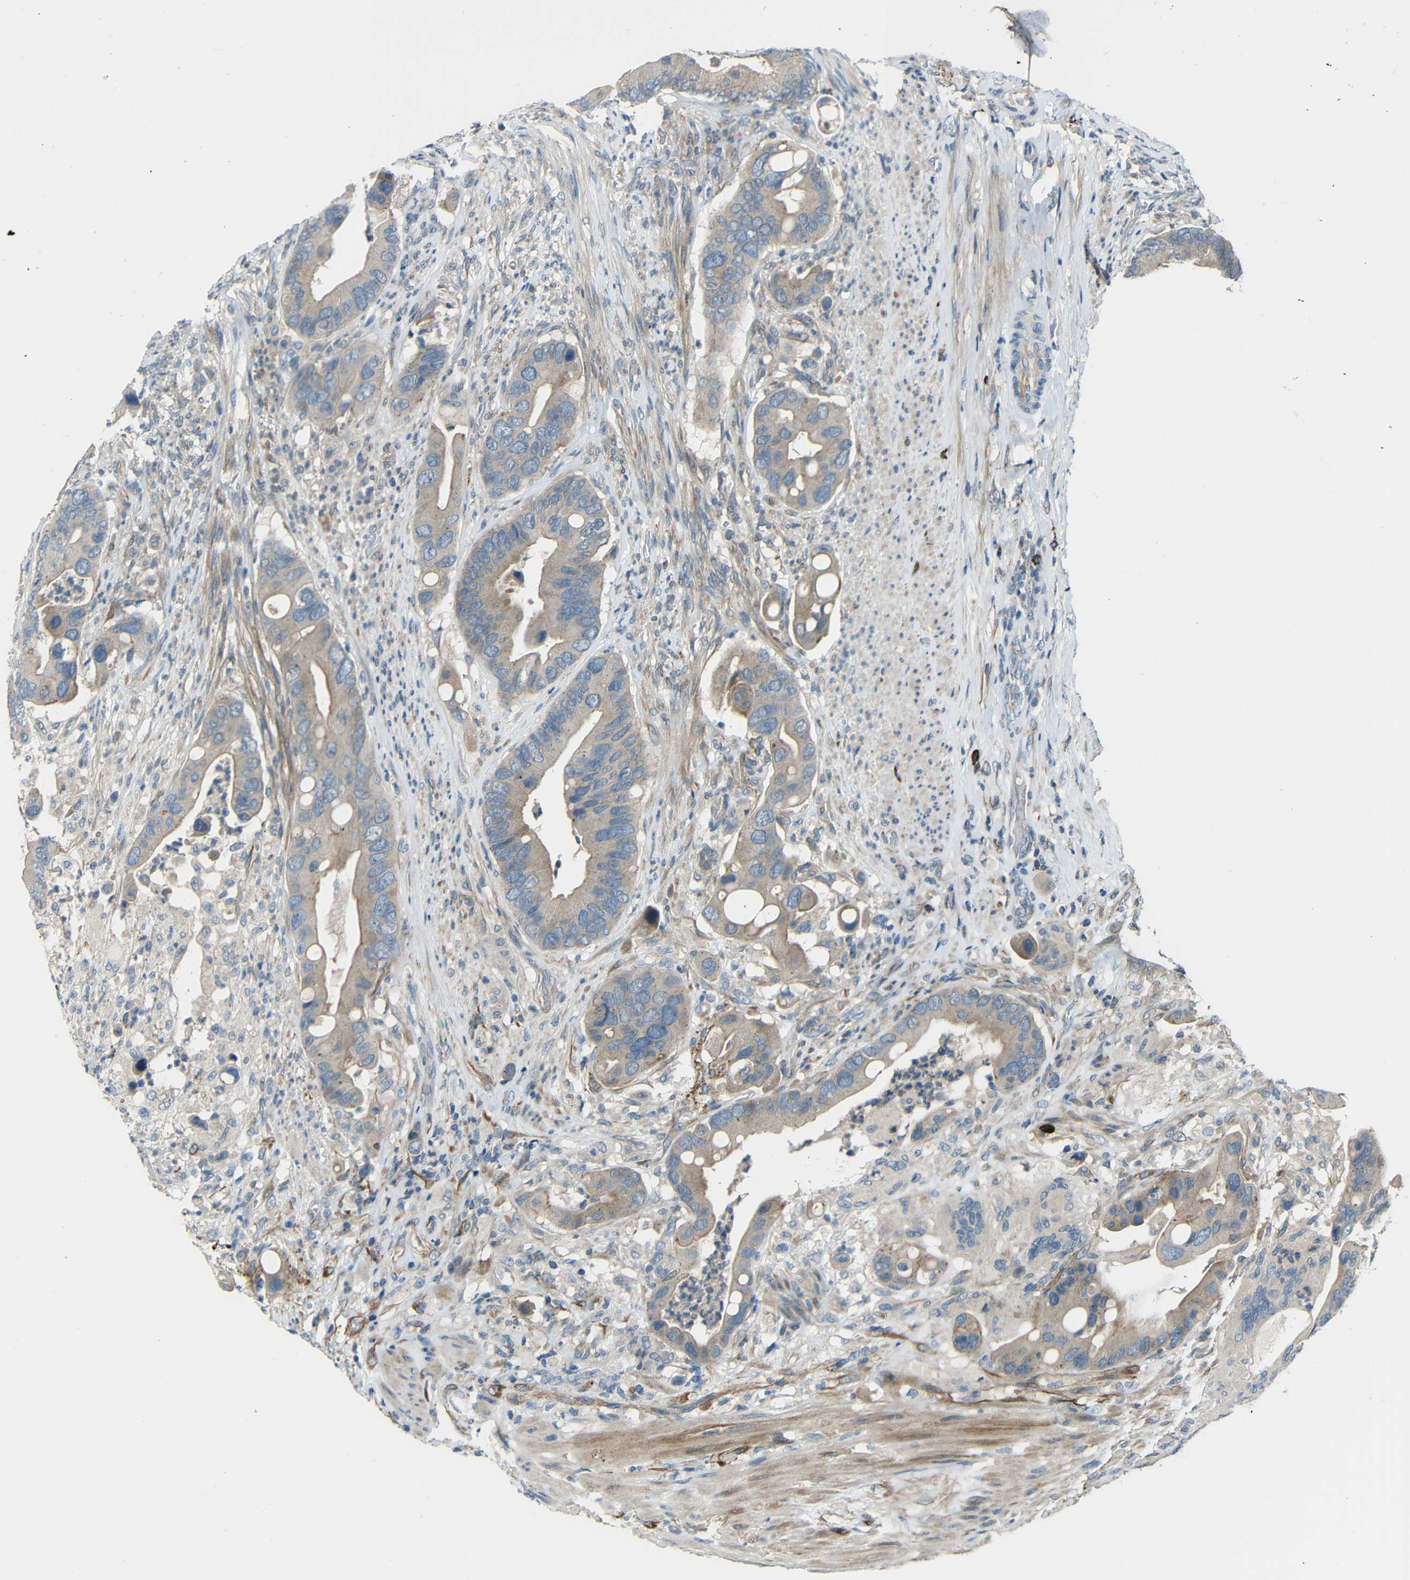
{"staining": {"intensity": "weak", "quantity": ">75%", "location": "cytoplasmic/membranous"}, "tissue": "colorectal cancer", "cell_type": "Tumor cells", "image_type": "cancer", "snomed": [{"axis": "morphology", "description": "Adenocarcinoma, NOS"}, {"axis": "topography", "description": "Rectum"}], "caption": "Protein expression analysis of human colorectal cancer (adenocarcinoma) reveals weak cytoplasmic/membranous expression in approximately >75% of tumor cells.", "gene": "DCLK1", "patient": {"sex": "female", "age": 57}}